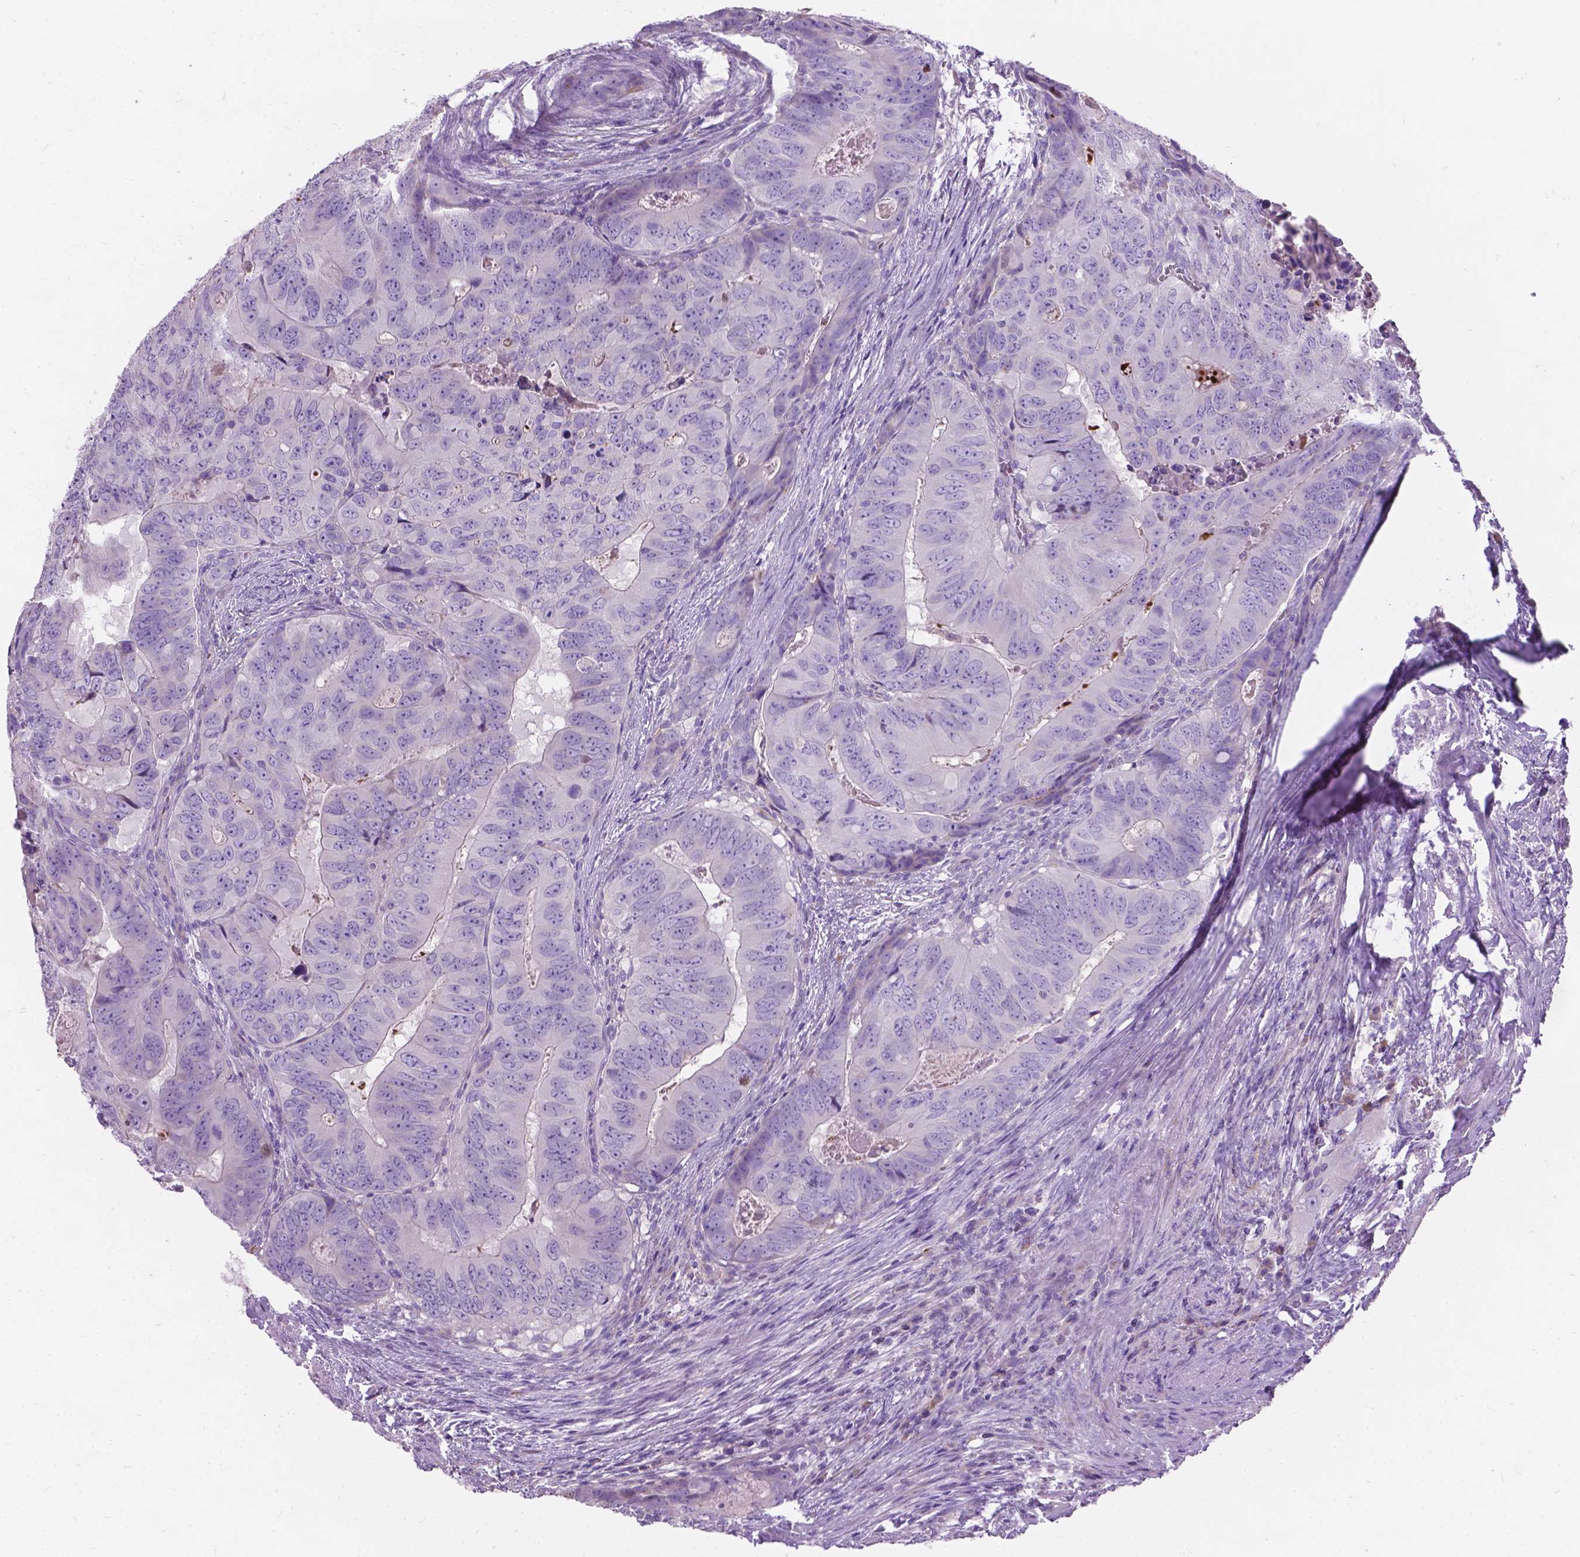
{"staining": {"intensity": "negative", "quantity": "none", "location": "none"}, "tissue": "colorectal cancer", "cell_type": "Tumor cells", "image_type": "cancer", "snomed": [{"axis": "morphology", "description": "Adenocarcinoma, NOS"}, {"axis": "topography", "description": "Colon"}], "caption": "Immunohistochemistry photomicrograph of neoplastic tissue: human adenocarcinoma (colorectal) stained with DAB shows no significant protein positivity in tumor cells. Nuclei are stained in blue.", "gene": "NOXO1", "patient": {"sex": "male", "age": 79}}